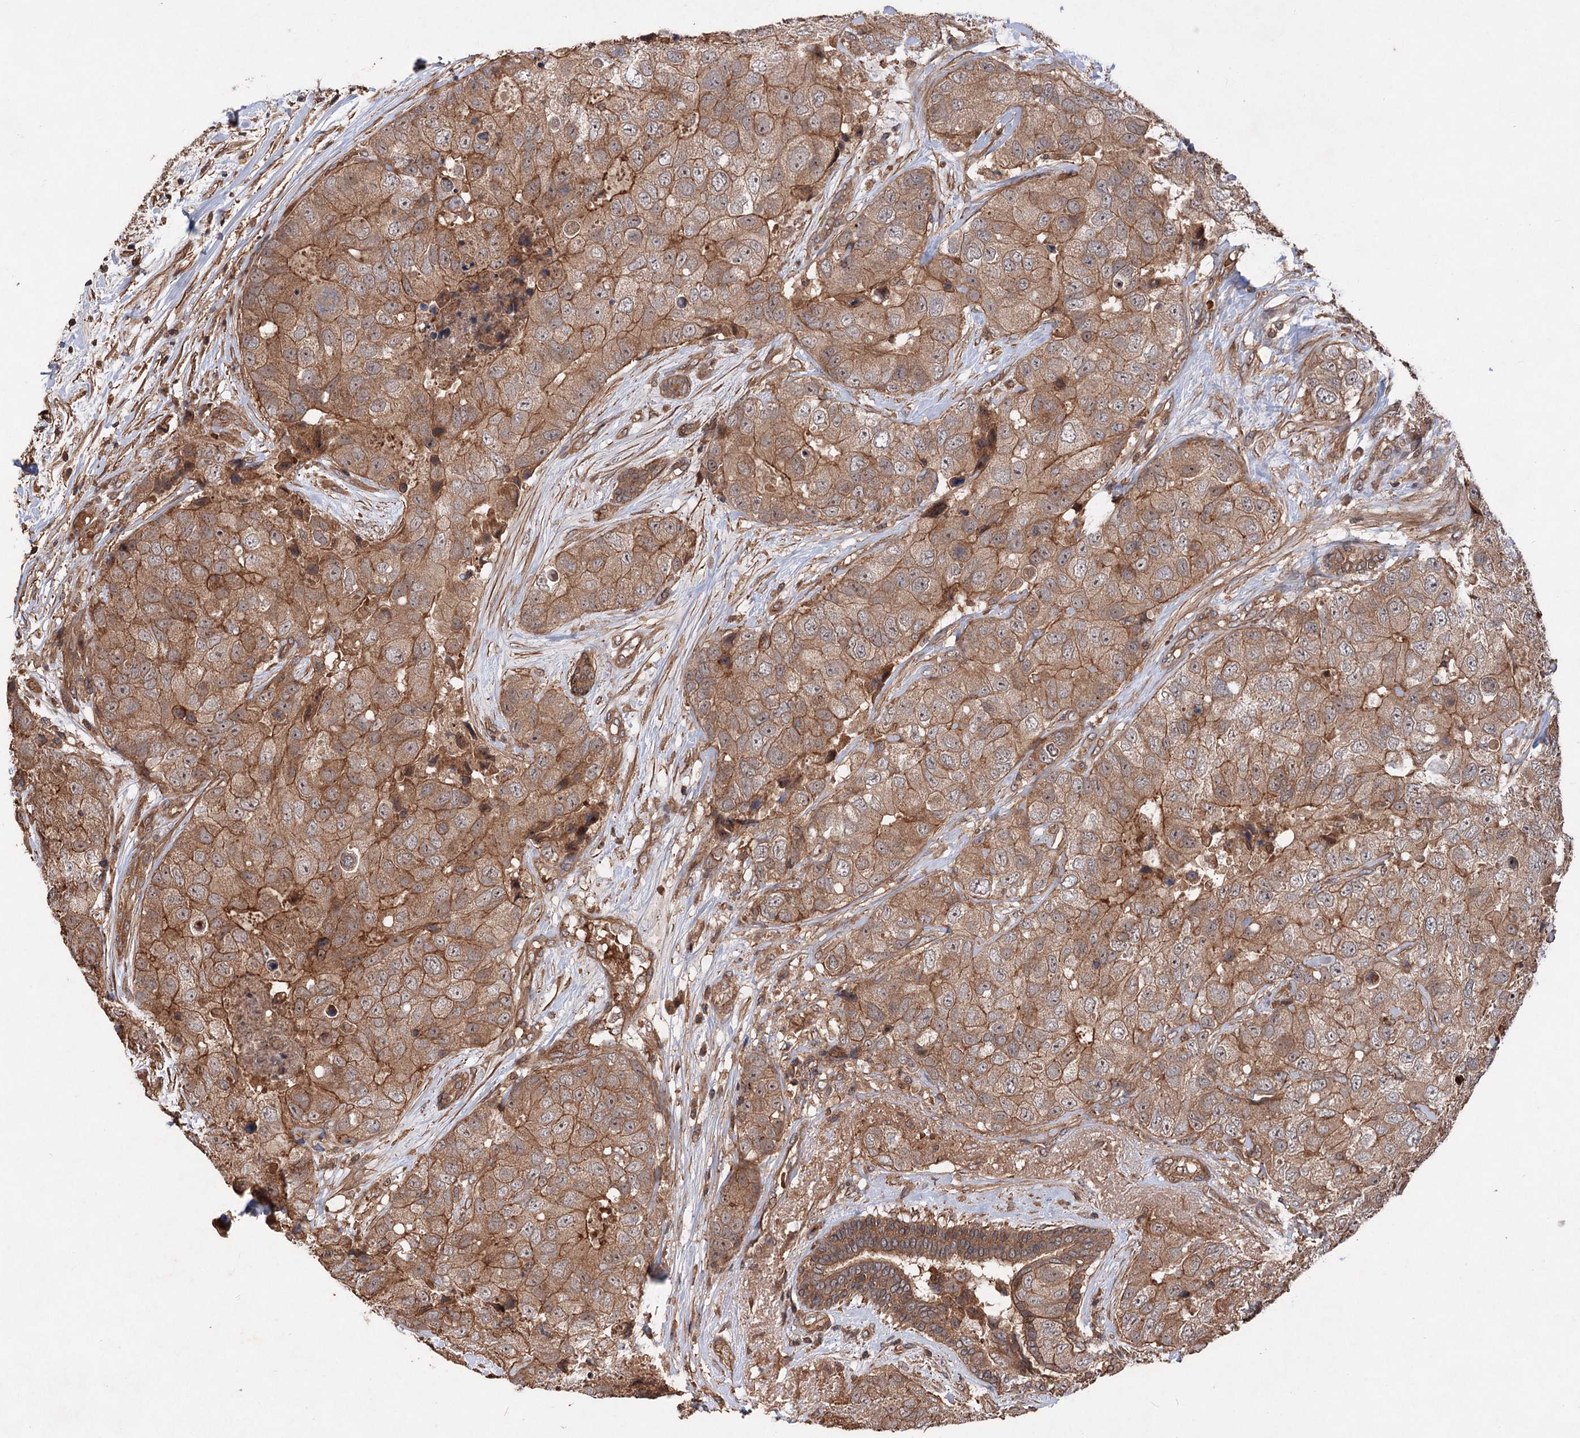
{"staining": {"intensity": "moderate", "quantity": ">75%", "location": "cytoplasmic/membranous"}, "tissue": "breast cancer", "cell_type": "Tumor cells", "image_type": "cancer", "snomed": [{"axis": "morphology", "description": "Duct carcinoma"}, {"axis": "topography", "description": "Breast"}], "caption": "Immunohistochemistry (IHC) staining of breast cancer (intraductal carcinoma), which exhibits medium levels of moderate cytoplasmic/membranous expression in approximately >75% of tumor cells indicating moderate cytoplasmic/membranous protein staining. The staining was performed using DAB (brown) for protein detection and nuclei were counterstained in hematoxylin (blue).", "gene": "ADK", "patient": {"sex": "female", "age": 62}}